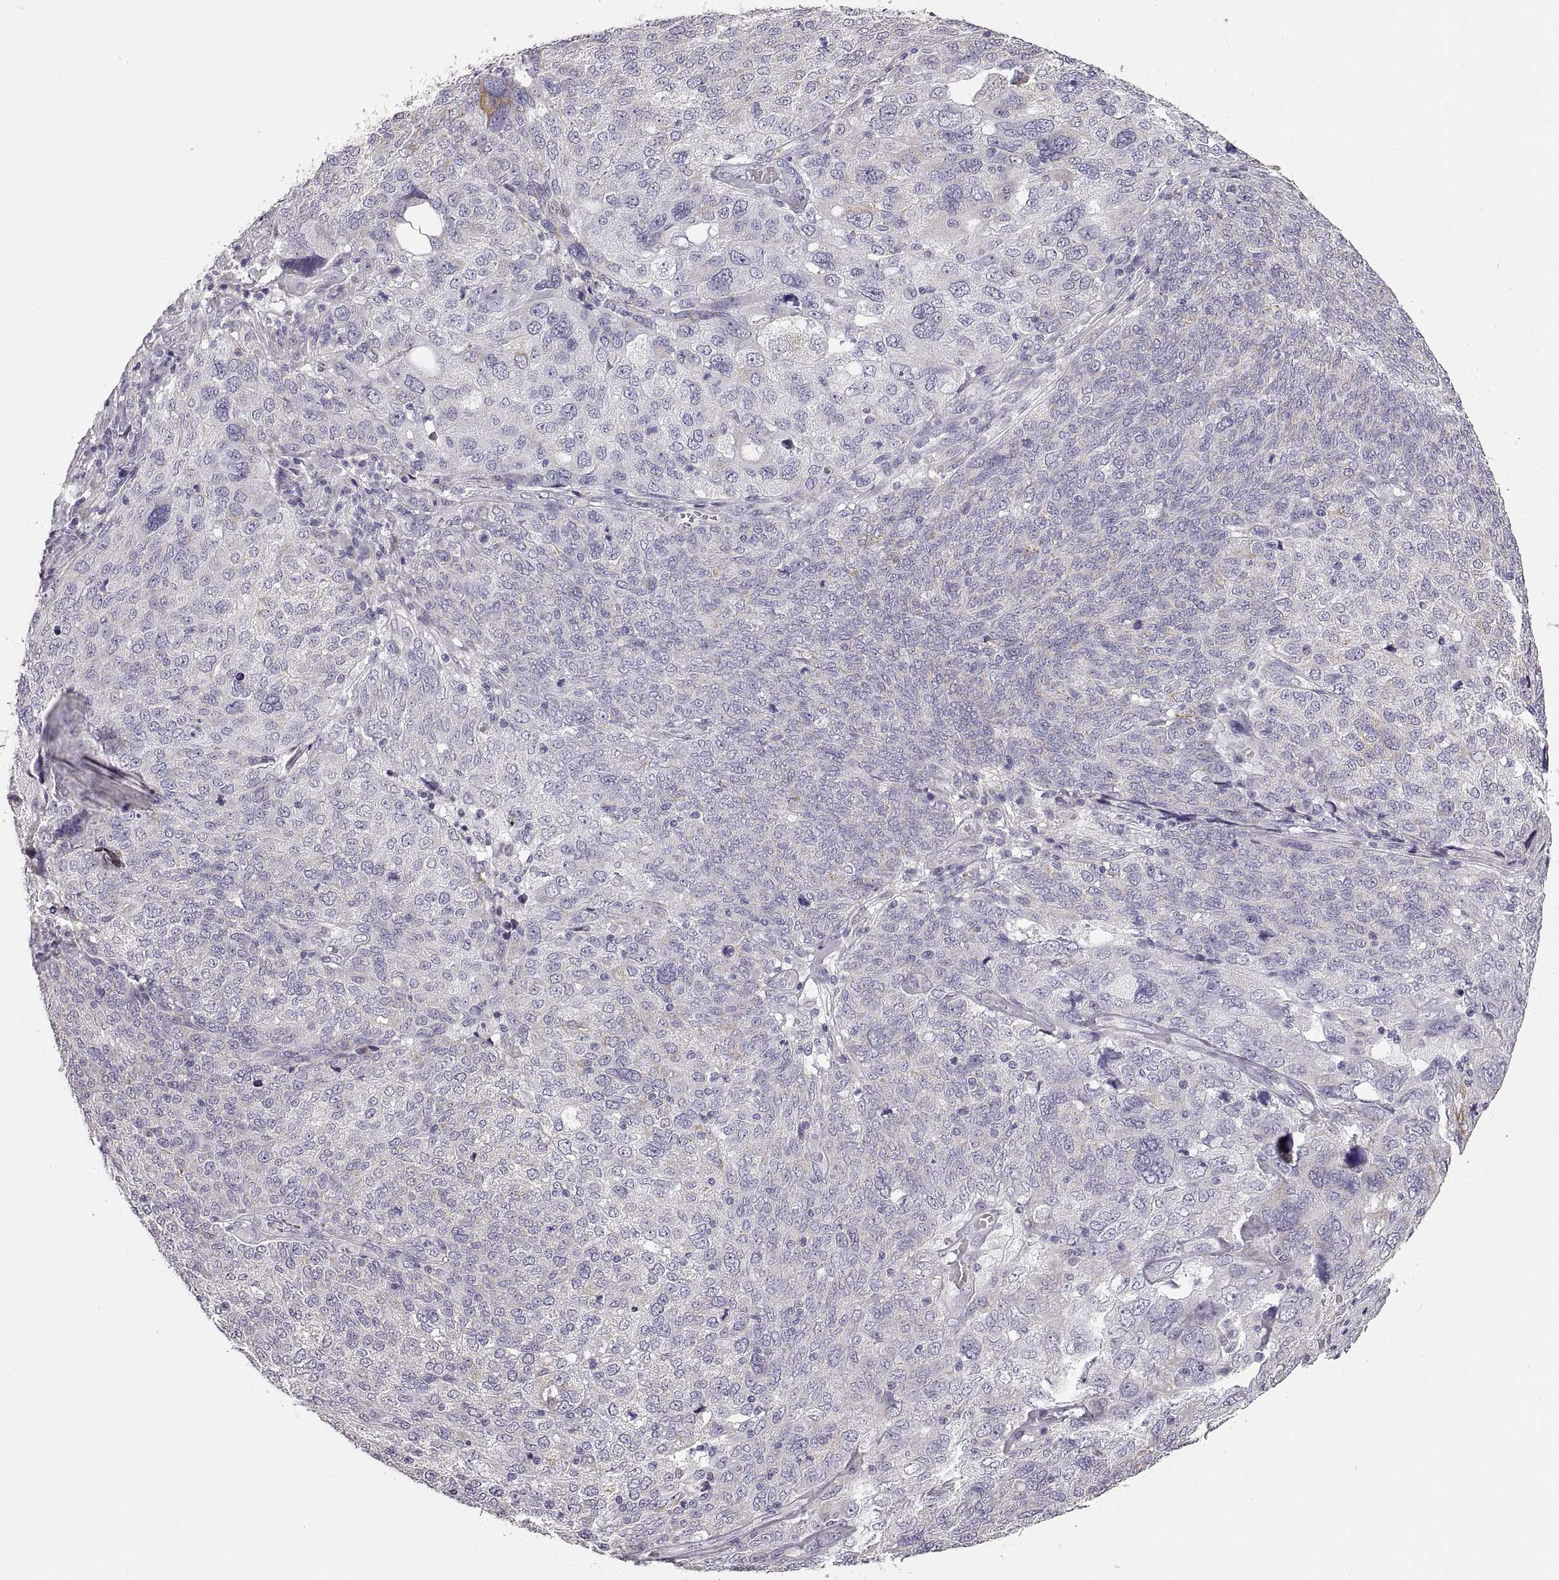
{"staining": {"intensity": "moderate", "quantity": "<25%", "location": "cytoplasmic/membranous"}, "tissue": "ovarian cancer", "cell_type": "Tumor cells", "image_type": "cancer", "snomed": [{"axis": "morphology", "description": "Carcinoma, endometroid"}, {"axis": "topography", "description": "Ovary"}], "caption": "Protein analysis of ovarian cancer tissue demonstrates moderate cytoplasmic/membranous positivity in about <25% of tumor cells. (Brightfield microscopy of DAB IHC at high magnification).", "gene": "RDH13", "patient": {"sex": "female", "age": 58}}